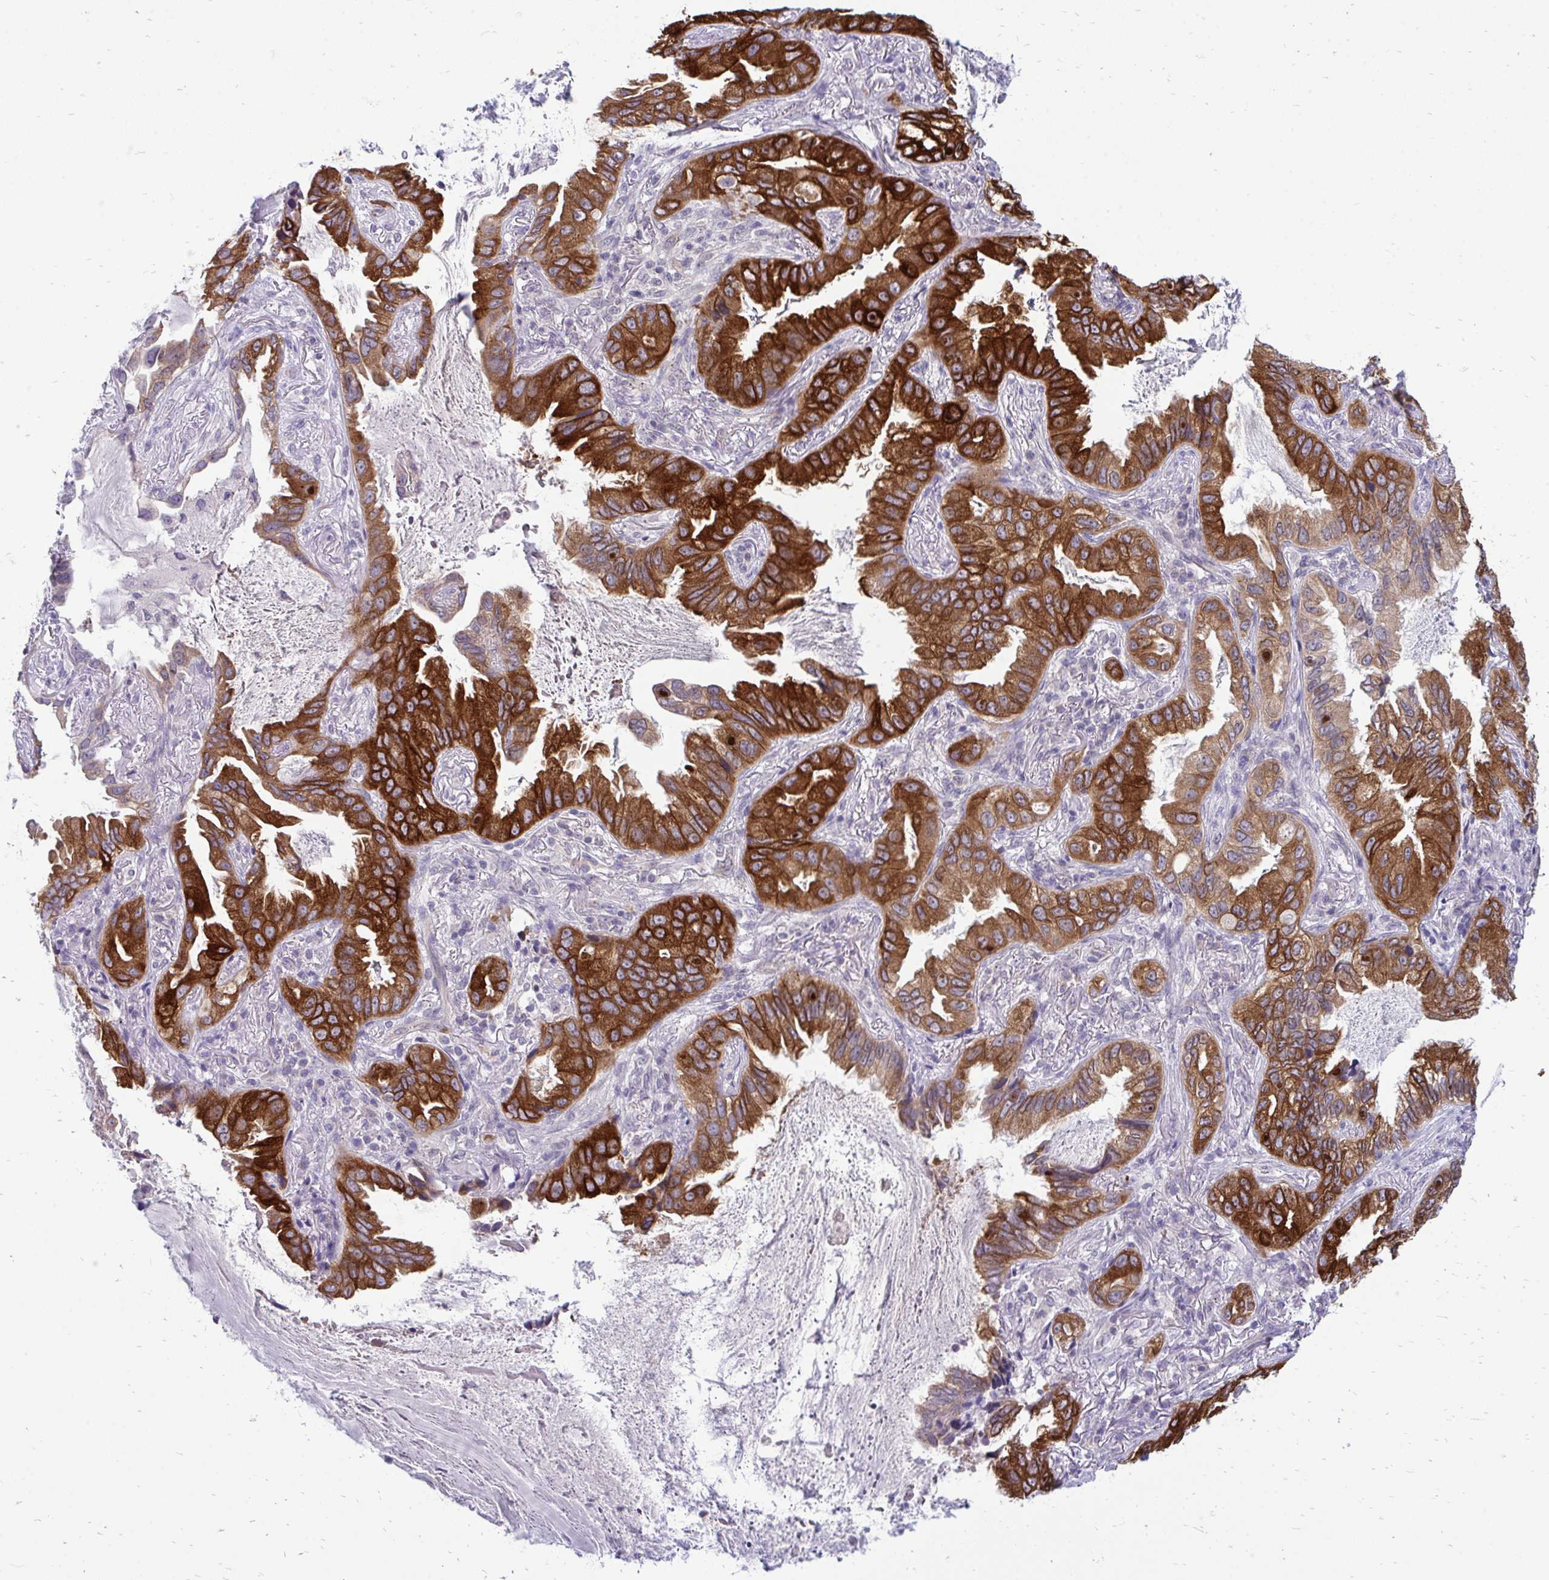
{"staining": {"intensity": "strong", "quantity": ">75%", "location": "cytoplasmic/membranous"}, "tissue": "lung cancer", "cell_type": "Tumor cells", "image_type": "cancer", "snomed": [{"axis": "morphology", "description": "Adenocarcinoma, NOS"}, {"axis": "topography", "description": "Lung"}], "caption": "Immunohistochemical staining of human lung cancer (adenocarcinoma) demonstrates high levels of strong cytoplasmic/membranous protein positivity in approximately >75% of tumor cells.", "gene": "ACSL5", "patient": {"sex": "female", "age": 69}}